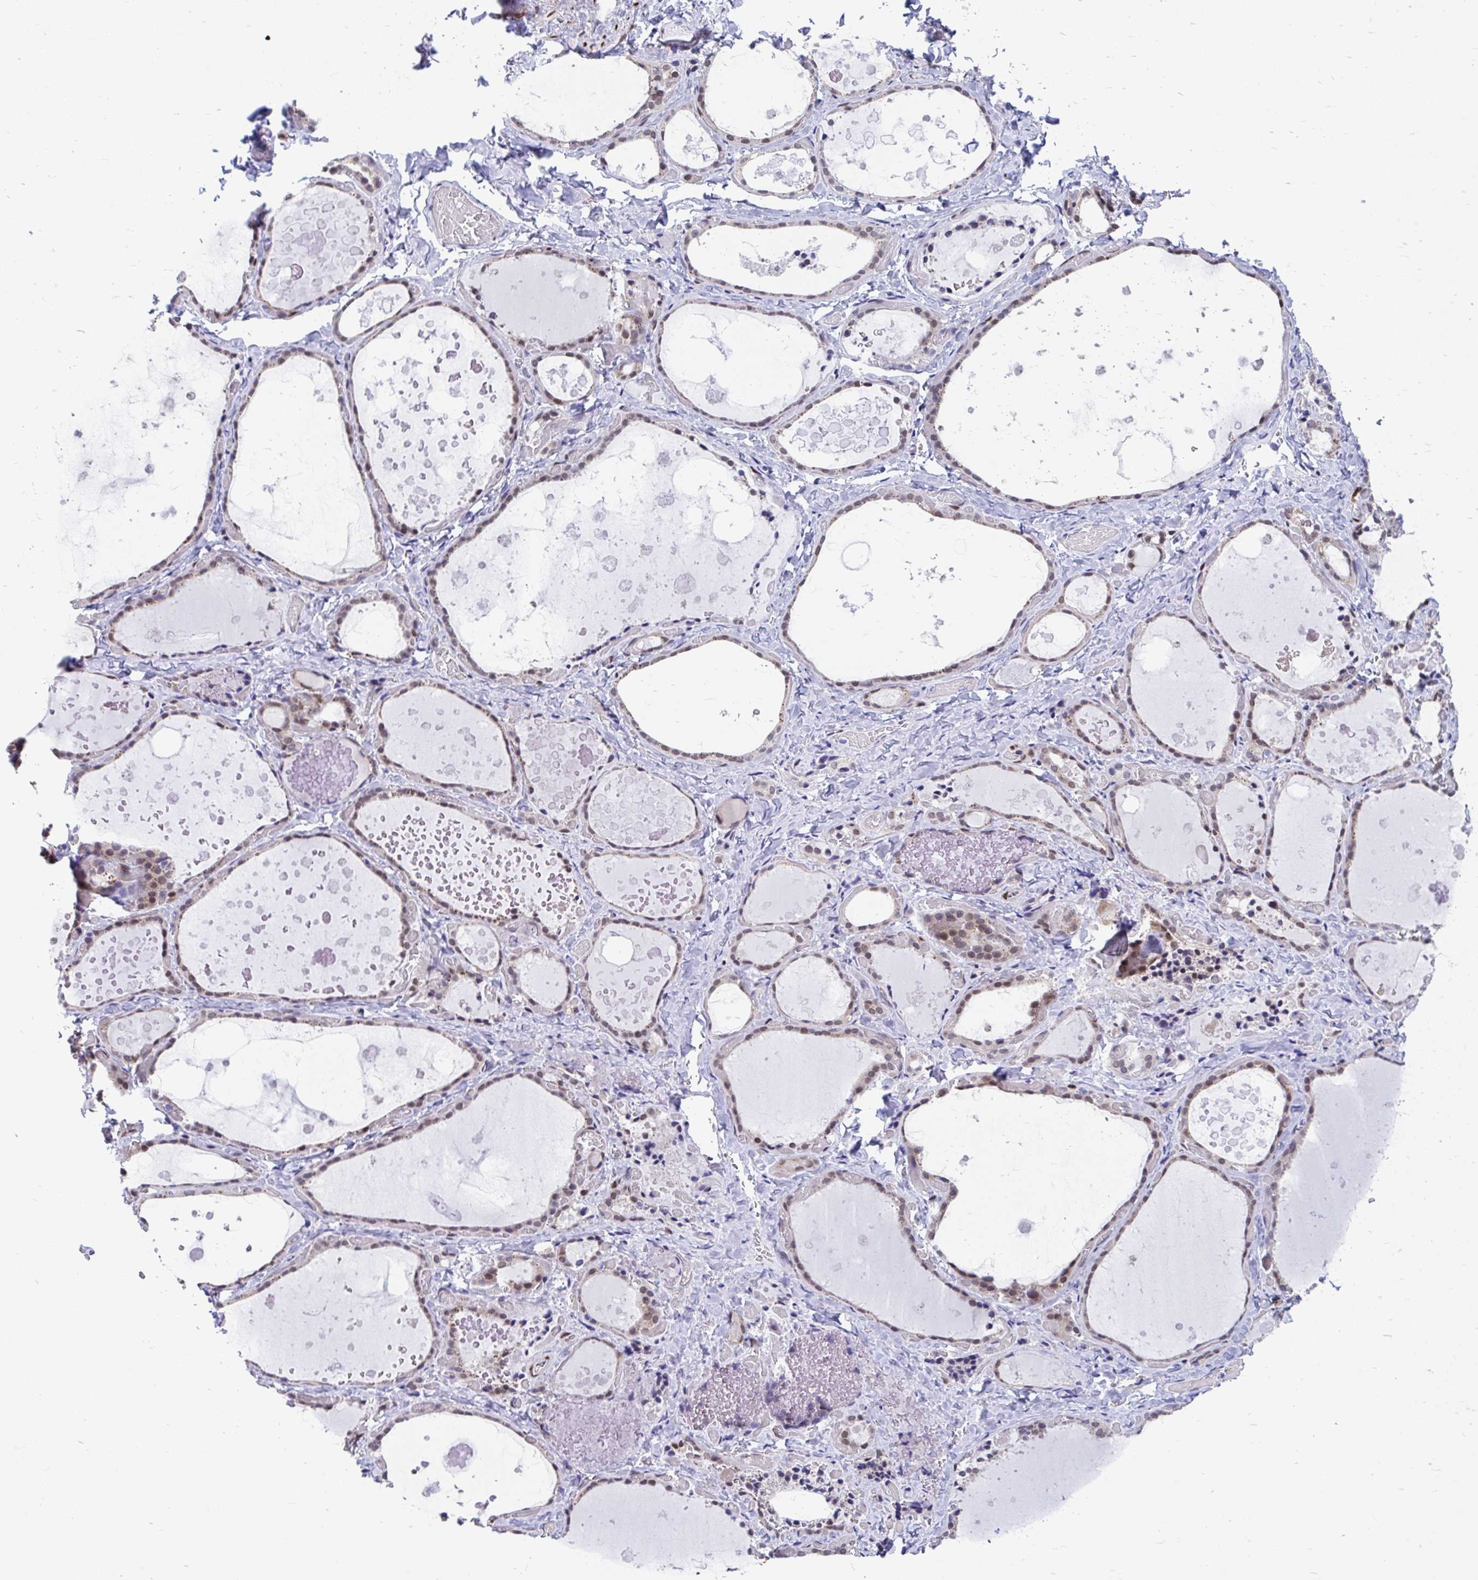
{"staining": {"intensity": "moderate", "quantity": "25%-75%", "location": "nuclear"}, "tissue": "thyroid gland", "cell_type": "Glandular cells", "image_type": "normal", "snomed": [{"axis": "morphology", "description": "Normal tissue, NOS"}, {"axis": "topography", "description": "Thyroid gland"}], "caption": "Protein staining demonstrates moderate nuclear positivity in about 25%-75% of glandular cells in normal thyroid gland.", "gene": "RBPMS", "patient": {"sex": "female", "age": 56}}